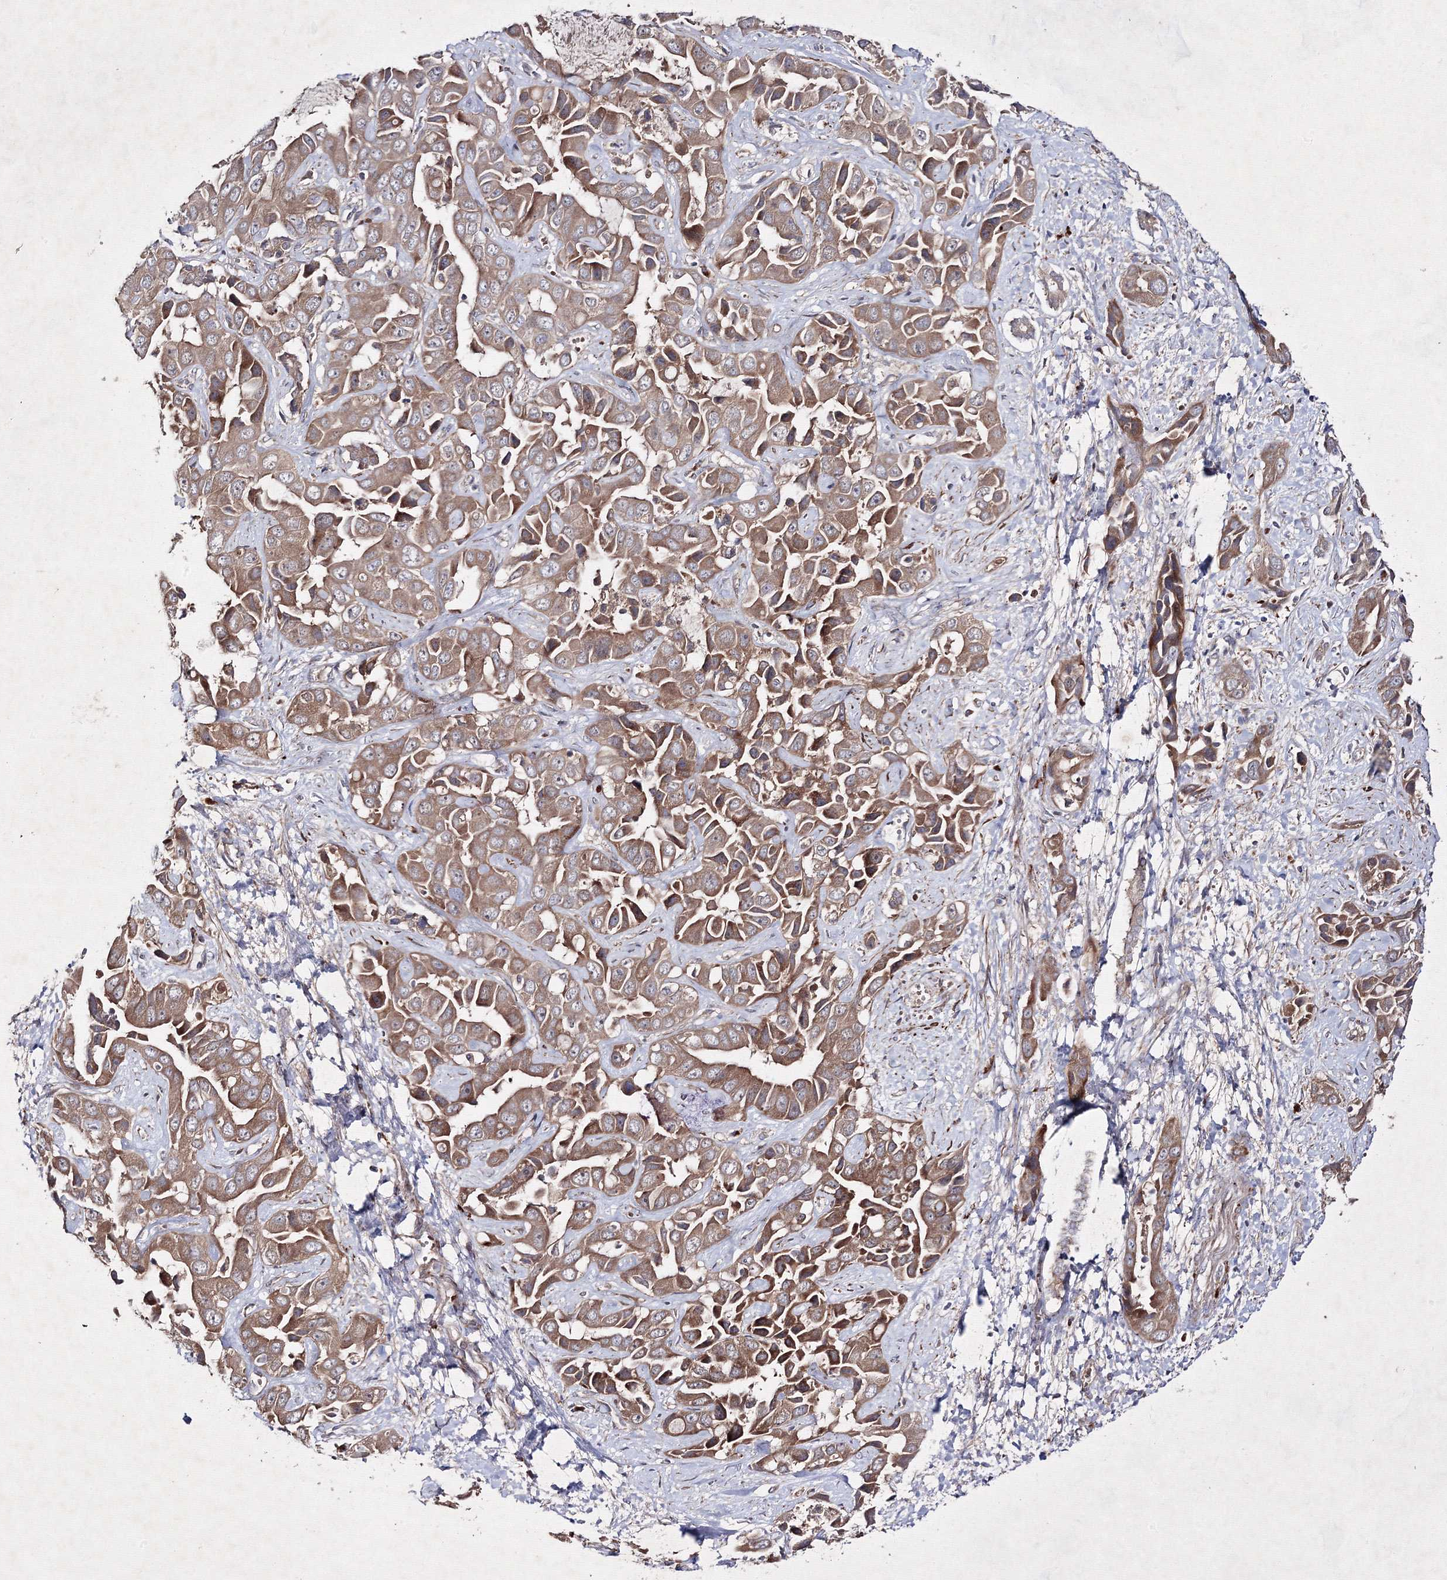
{"staining": {"intensity": "moderate", "quantity": ">75%", "location": "cytoplasmic/membranous"}, "tissue": "liver cancer", "cell_type": "Tumor cells", "image_type": "cancer", "snomed": [{"axis": "morphology", "description": "Cholangiocarcinoma"}, {"axis": "topography", "description": "Liver"}], "caption": "Immunohistochemistry staining of cholangiocarcinoma (liver), which exhibits medium levels of moderate cytoplasmic/membranous staining in approximately >75% of tumor cells indicating moderate cytoplasmic/membranous protein staining. The staining was performed using DAB (brown) for protein detection and nuclei were counterstained in hematoxylin (blue).", "gene": "GFM1", "patient": {"sex": "female", "age": 52}}